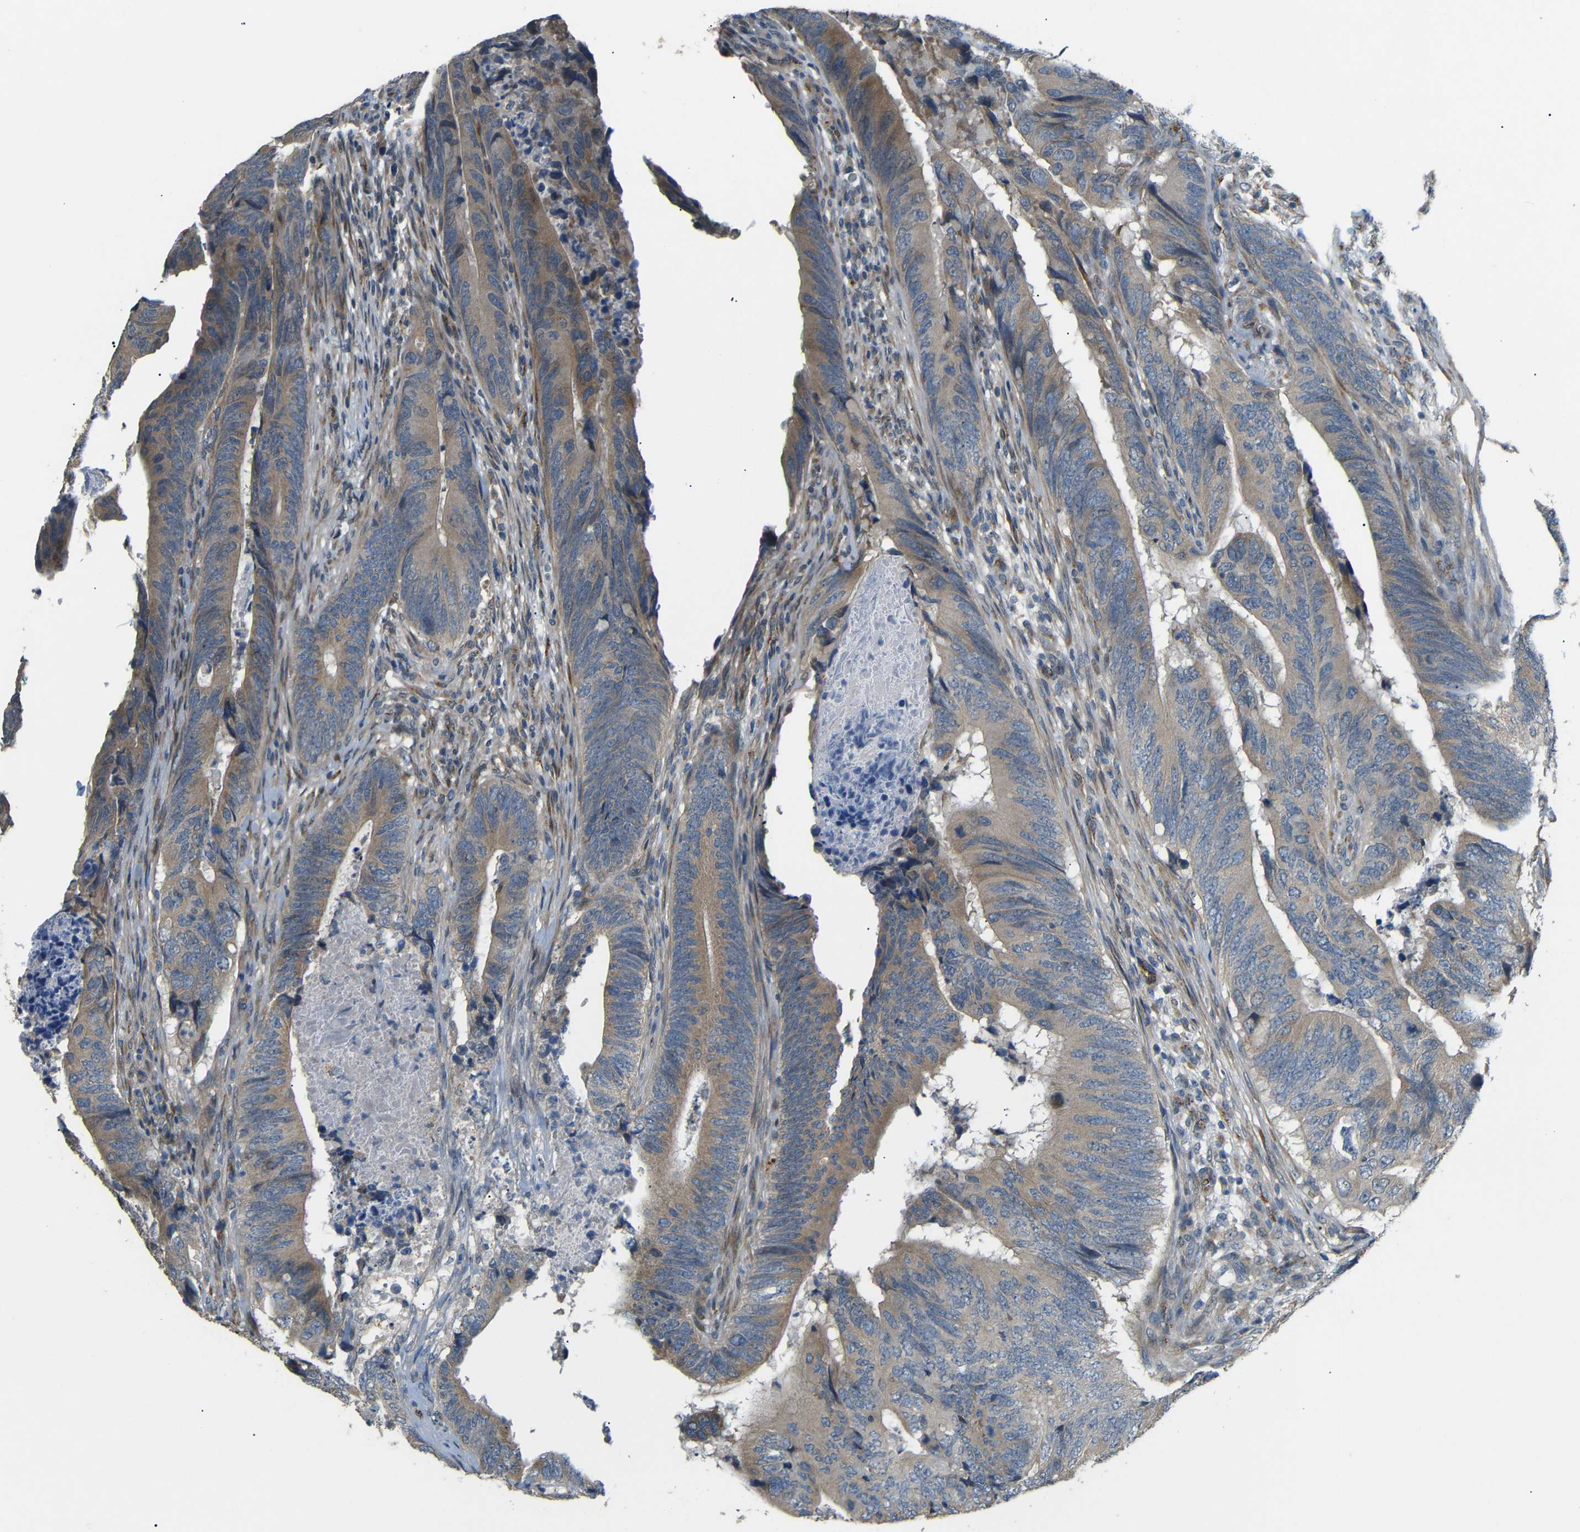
{"staining": {"intensity": "moderate", "quantity": ">75%", "location": "cytoplasmic/membranous"}, "tissue": "colorectal cancer", "cell_type": "Tumor cells", "image_type": "cancer", "snomed": [{"axis": "morphology", "description": "Normal tissue, NOS"}, {"axis": "morphology", "description": "Adenocarcinoma, NOS"}, {"axis": "topography", "description": "Colon"}], "caption": "Adenocarcinoma (colorectal) stained for a protein (brown) displays moderate cytoplasmic/membranous positive positivity in approximately >75% of tumor cells.", "gene": "ATP7A", "patient": {"sex": "male", "age": 56}}